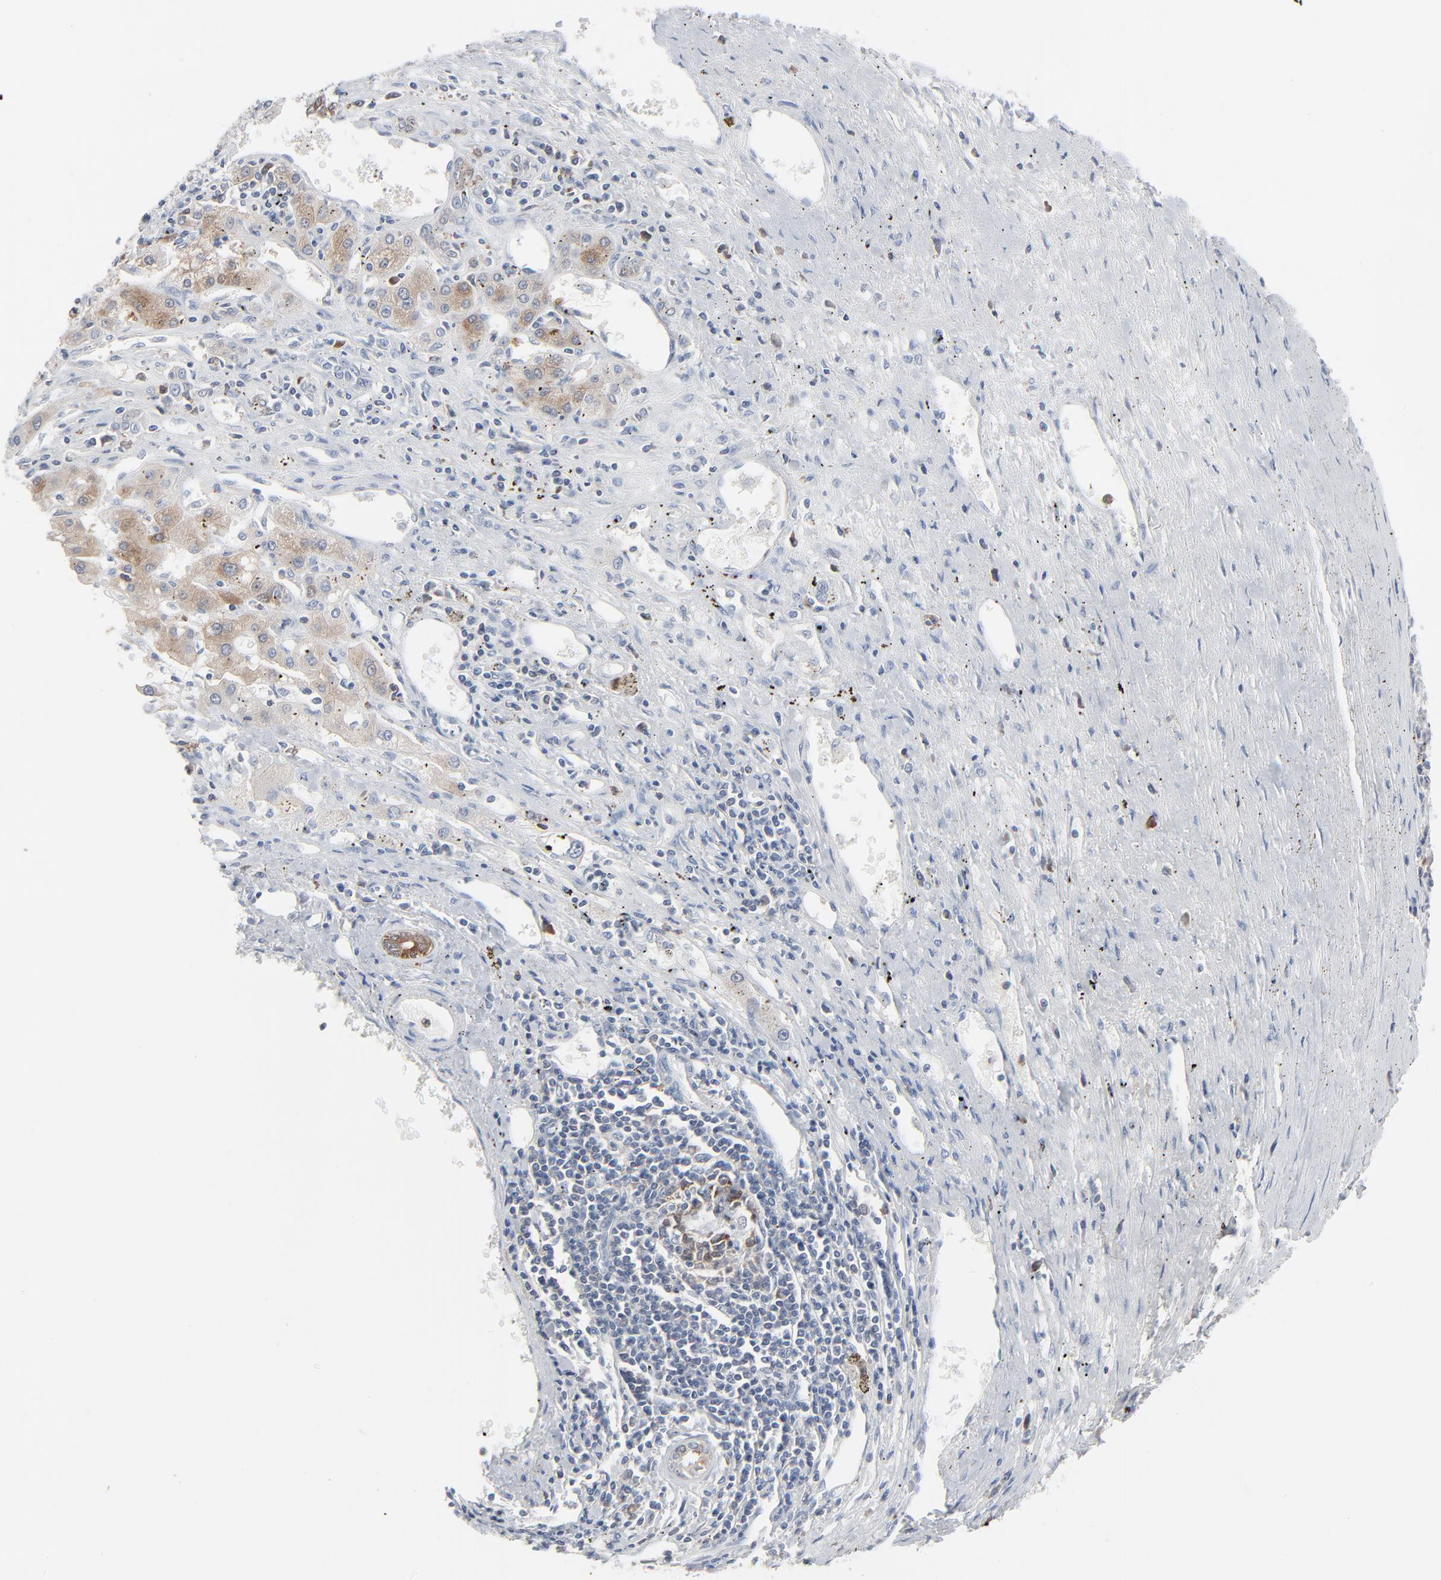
{"staining": {"intensity": "weak", "quantity": "25%-75%", "location": "cytoplasmic/membranous"}, "tissue": "liver cancer", "cell_type": "Tumor cells", "image_type": "cancer", "snomed": [{"axis": "morphology", "description": "Carcinoma, Hepatocellular, NOS"}, {"axis": "topography", "description": "Liver"}], "caption": "Immunohistochemistry histopathology image of human liver hepatocellular carcinoma stained for a protein (brown), which shows low levels of weak cytoplasmic/membranous positivity in about 25%-75% of tumor cells.", "gene": "PHGDH", "patient": {"sex": "male", "age": 72}}